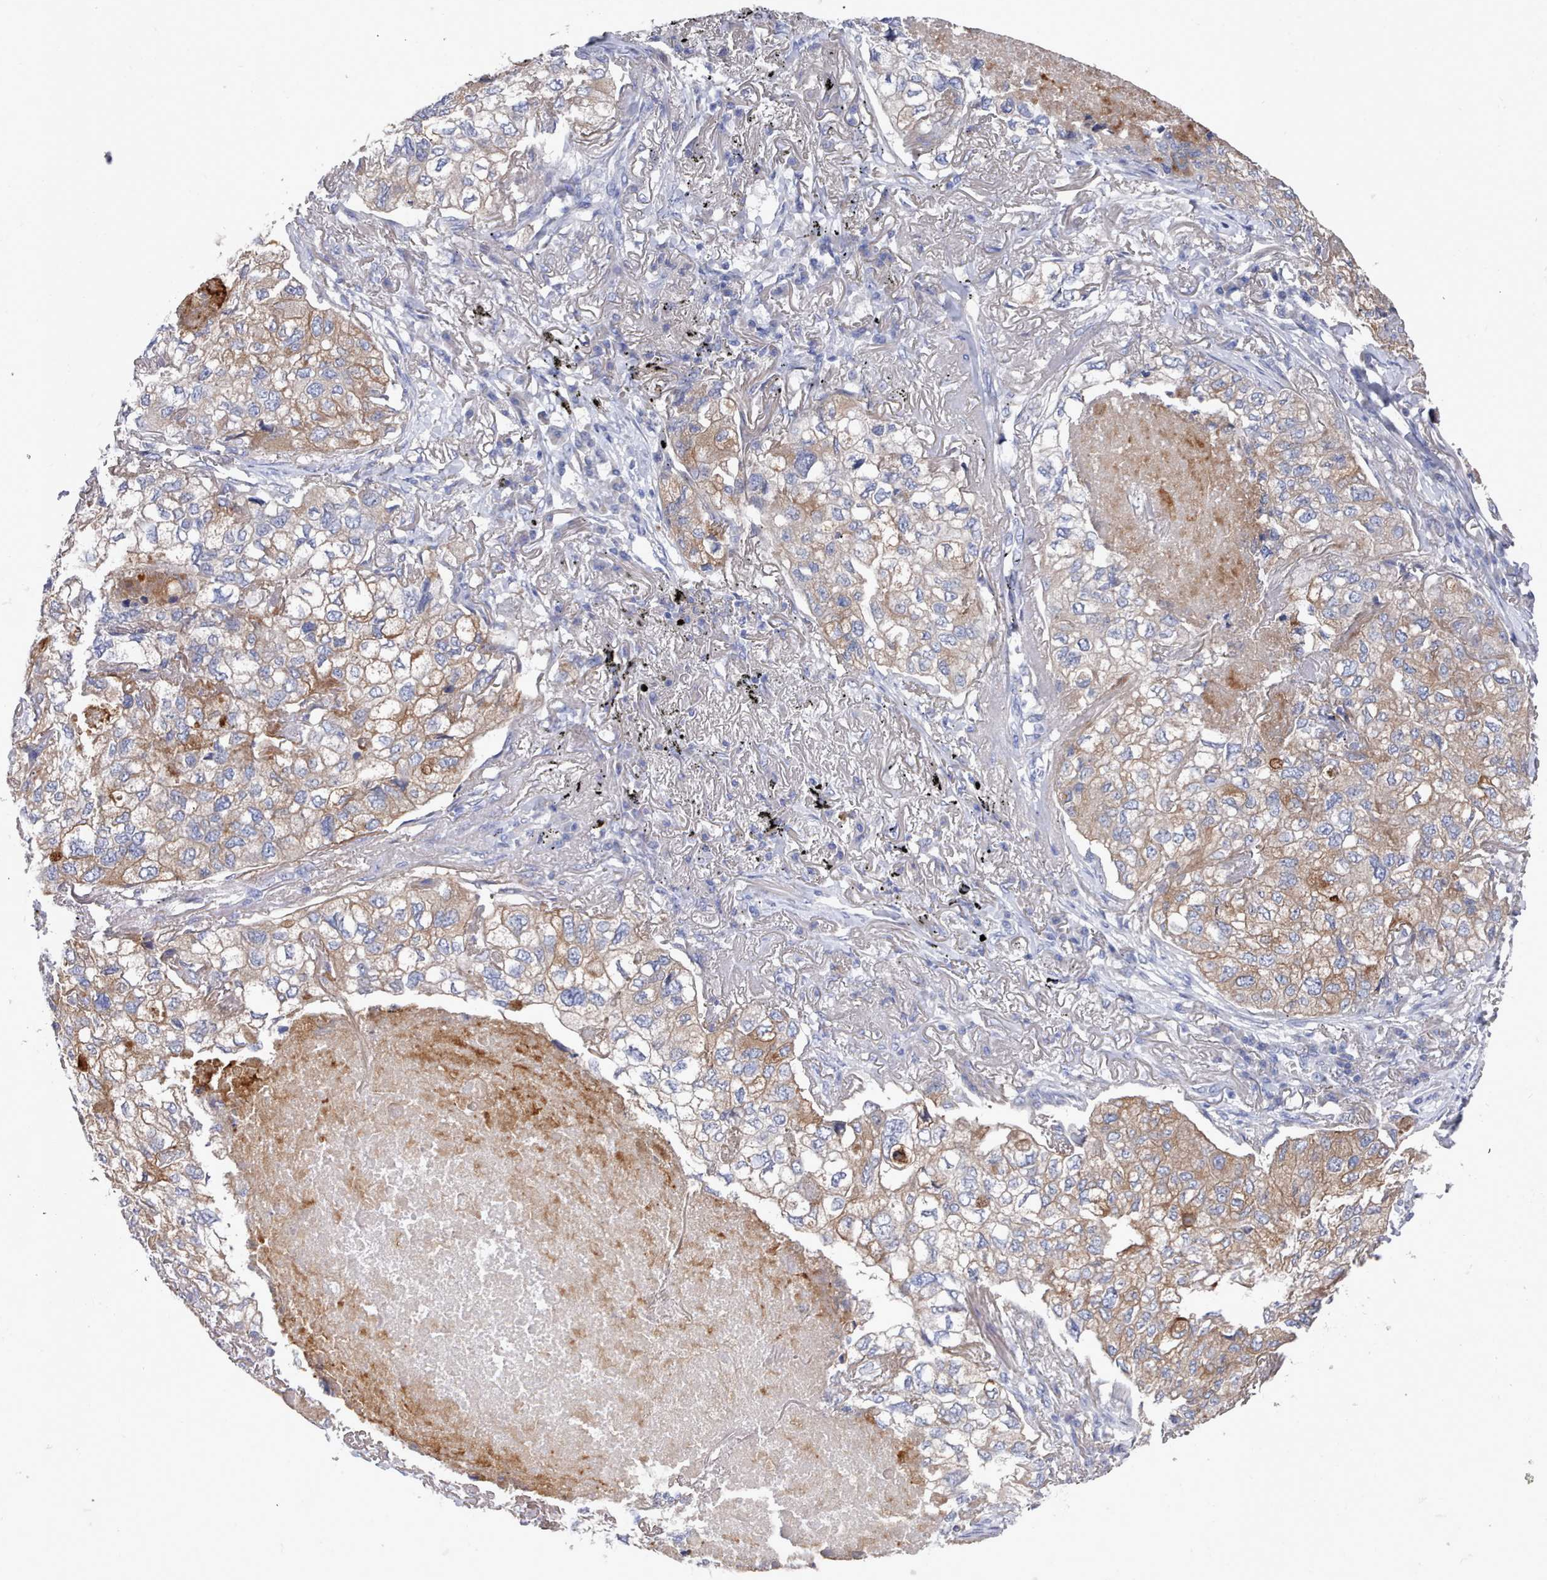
{"staining": {"intensity": "moderate", "quantity": "25%-75%", "location": "cytoplasmic/membranous"}, "tissue": "lung cancer", "cell_type": "Tumor cells", "image_type": "cancer", "snomed": [{"axis": "morphology", "description": "Adenocarcinoma, NOS"}, {"axis": "topography", "description": "Lung"}], "caption": "Human lung cancer stained with a protein marker reveals moderate staining in tumor cells.", "gene": "ACAD11", "patient": {"sex": "male", "age": 65}}